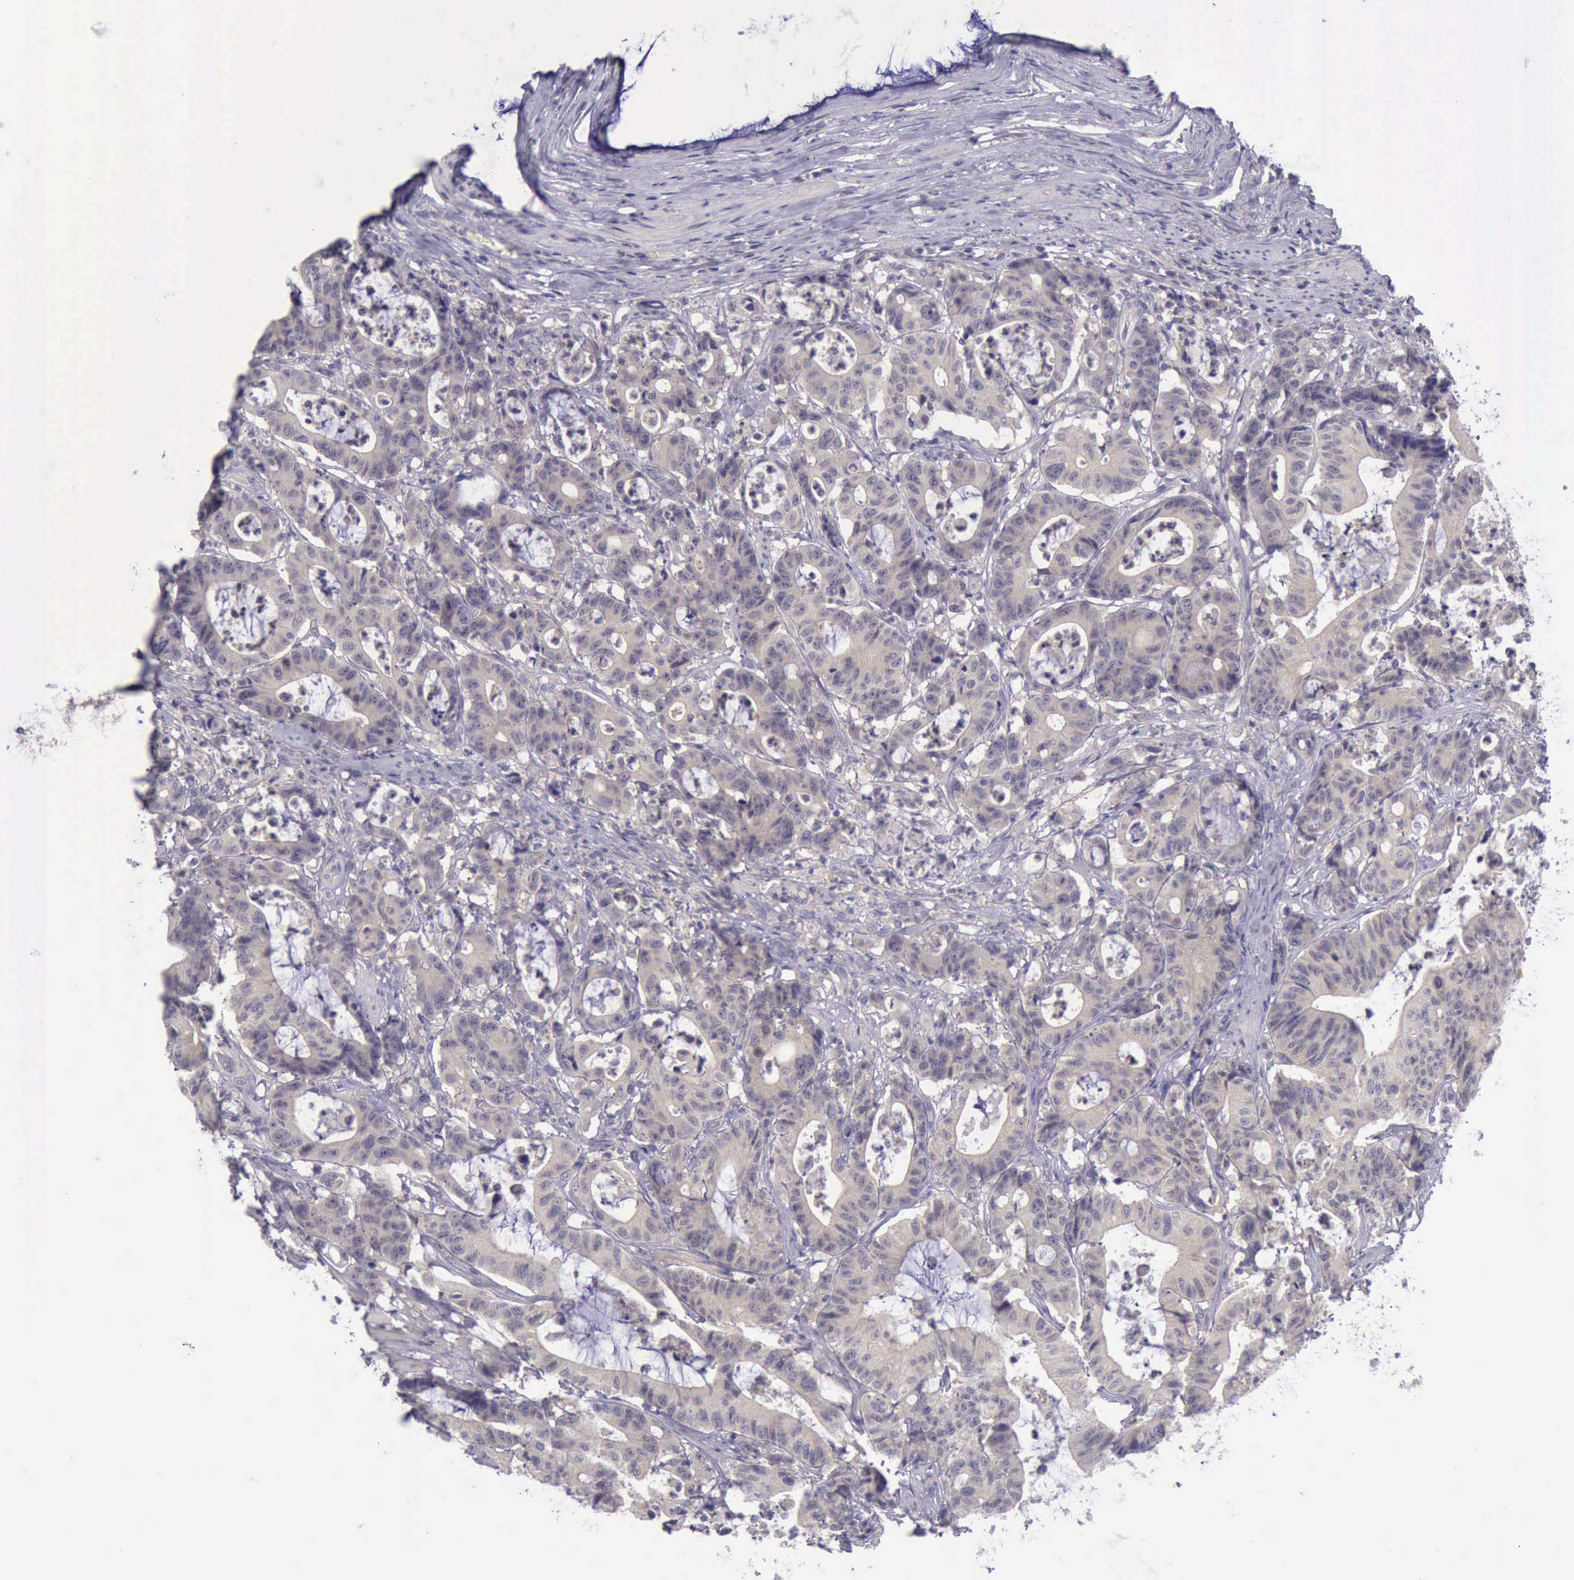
{"staining": {"intensity": "weak", "quantity": ">75%", "location": "cytoplasmic/membranous"}, "tissue": "colorectal cancer", "cell_type": "Tumor cells", "image_type": "cancer", "snomed": [{"axis": "morphology", "description": "Adenocarcinoma, NOS"}, {"axis": "topography", "description": "Colon"}], "caption": "Adenocarcinoma (colorectal) was stained to show a protein in brown. There is low levels of weak cytoplasmic/membranous positivity in about >75% of tumor cells.", "gene": "ARNT2", "patient": {"sex": "female", "age": 84}}